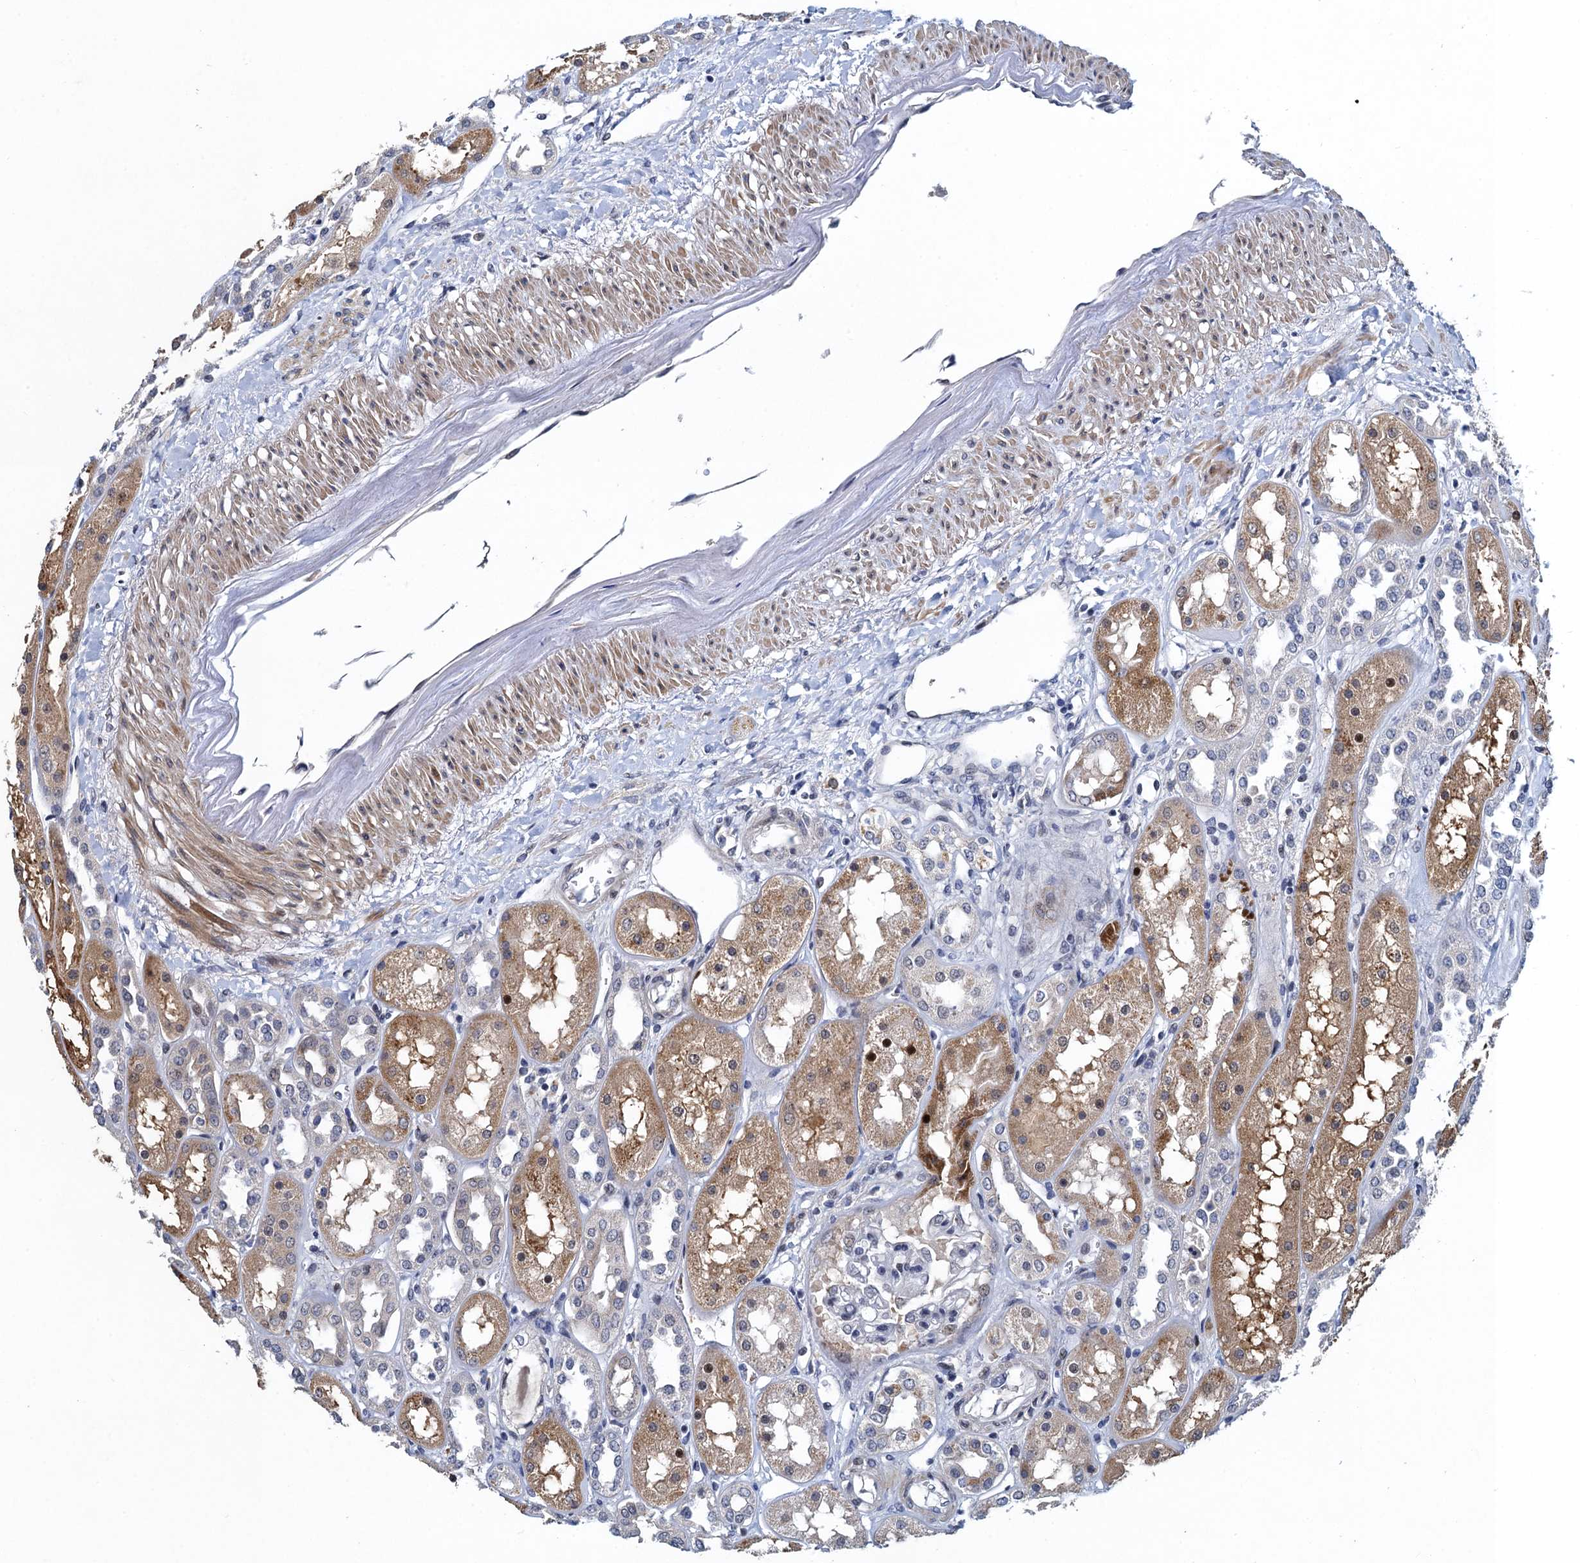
{"staining": {"intensity": "negative", "quantity": "none", "location": "none"}, "tissue": "kidney", "cell_type": "Cells in glomeruli", "image_type": "normal", "snomed": [{"axis": "morphology", "description": "Normal tissue, NOS"}, {"axis": "topography", "description": "Kidney"}], "caption": "Cells in glomeruli are negative for brown protein staining in unremarkable kidney. (DAB IHC with hematoxylin counter stain).", "gene": "ATOSA", "patient": {"sex": "male", "age": 70}}